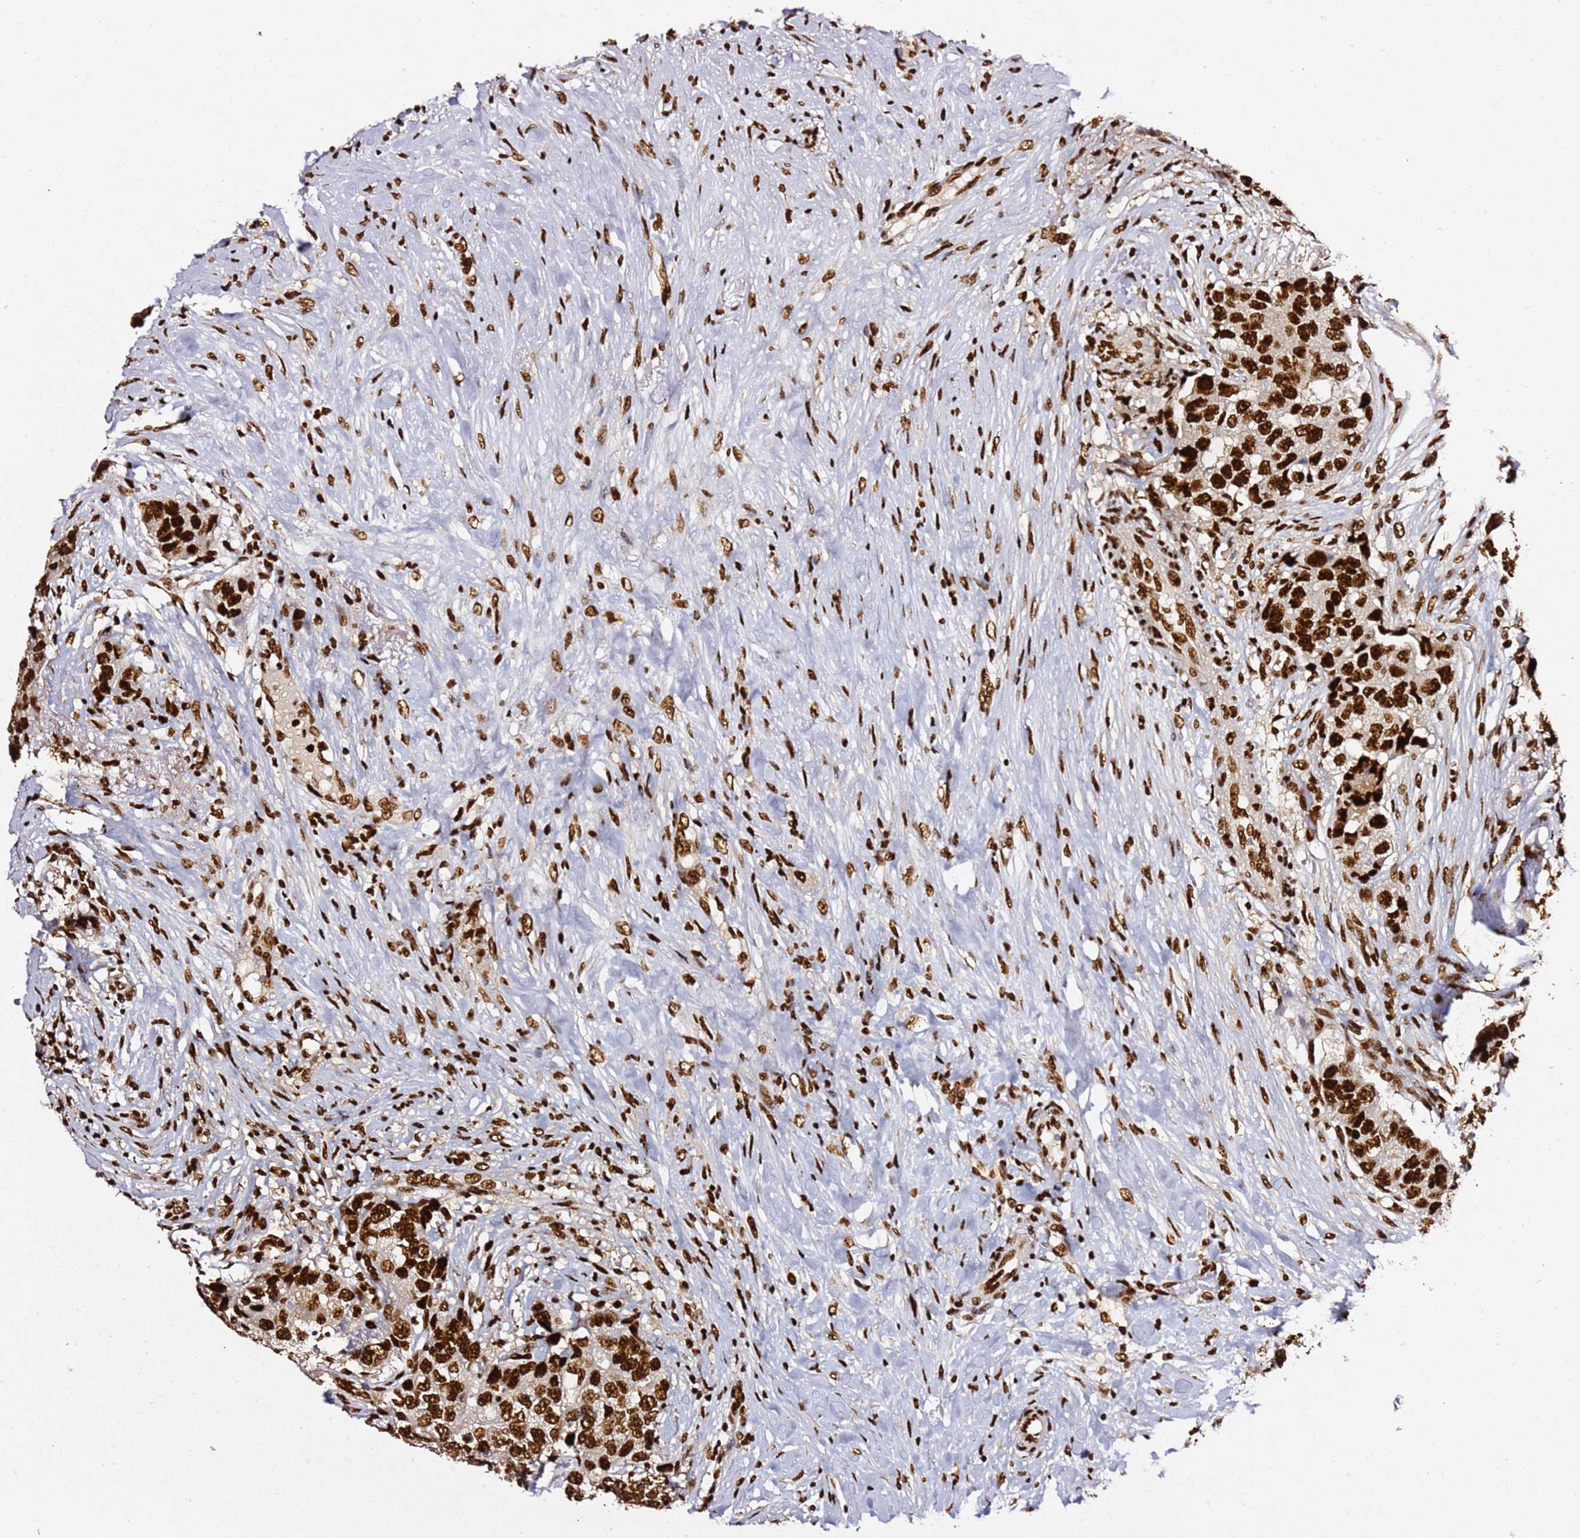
{"staining": {"intensity": "strong", "quantity": ">75%", "location": "nuclear"}, "tissue": "breast cancer", "cell_type": "Tumor cells", "image_type": "cancer", "snomed": [{"axis": "morphology", "description": "Normal tissue, NOS"}, {"axis": "morphology", "description": "Duct carcinoma"}, {"axis": "topography", "description": "Breast"}], "caption": "Strong nuclear staining is identified in approximately >75% of tumor cells in intraductal carcinoma (breast).", "gene": "C6orf226", "patient": {"sex": "female", "age": 62}}